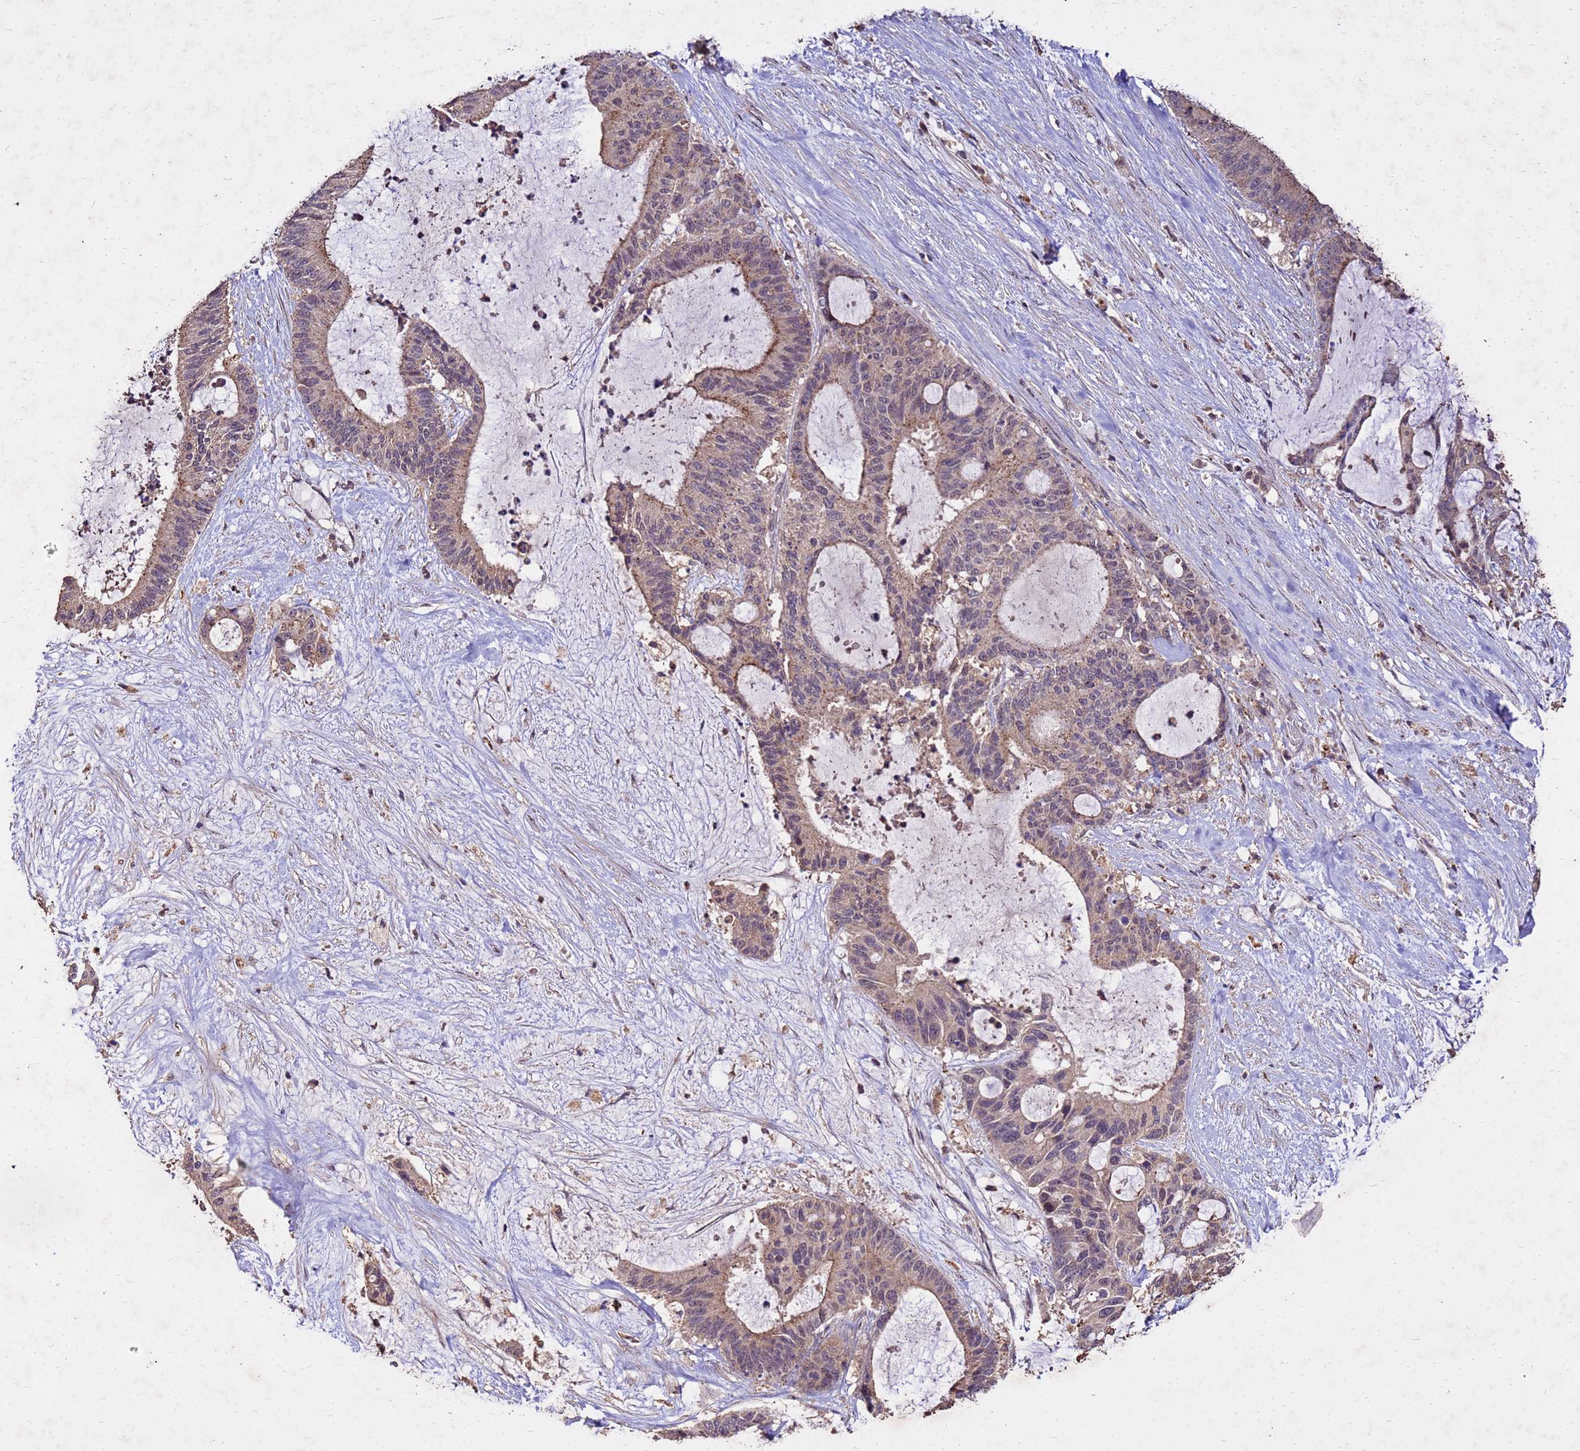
{"staining": {"intensity": "weak", "quantity": ">75%", "location": "cytoplasmic/membranous,nuclear"}, "tissue": "liver cancer", "cell_type": "Tumor cells", "image_type": "cancer", "snomed": [{"axis": "morphology", "description": "Normal tissue, NOS"}, {"axis": "morphology", "description": "Cholangiocarcinoma"}, {"axis": "topography", "description": "Liver"}, {"axis": "topography", "description": "Peripheral nerve tissue"}], "caption": "A histopathology image showing weak cytoplasmic/membranous and nuclear staining in approximately >75% of tumor cells in liver cancer, as visualized by brown immunohistochemical staining.", "gene": "TOR4A", "patient": {"sex": "female", "age": 73}}